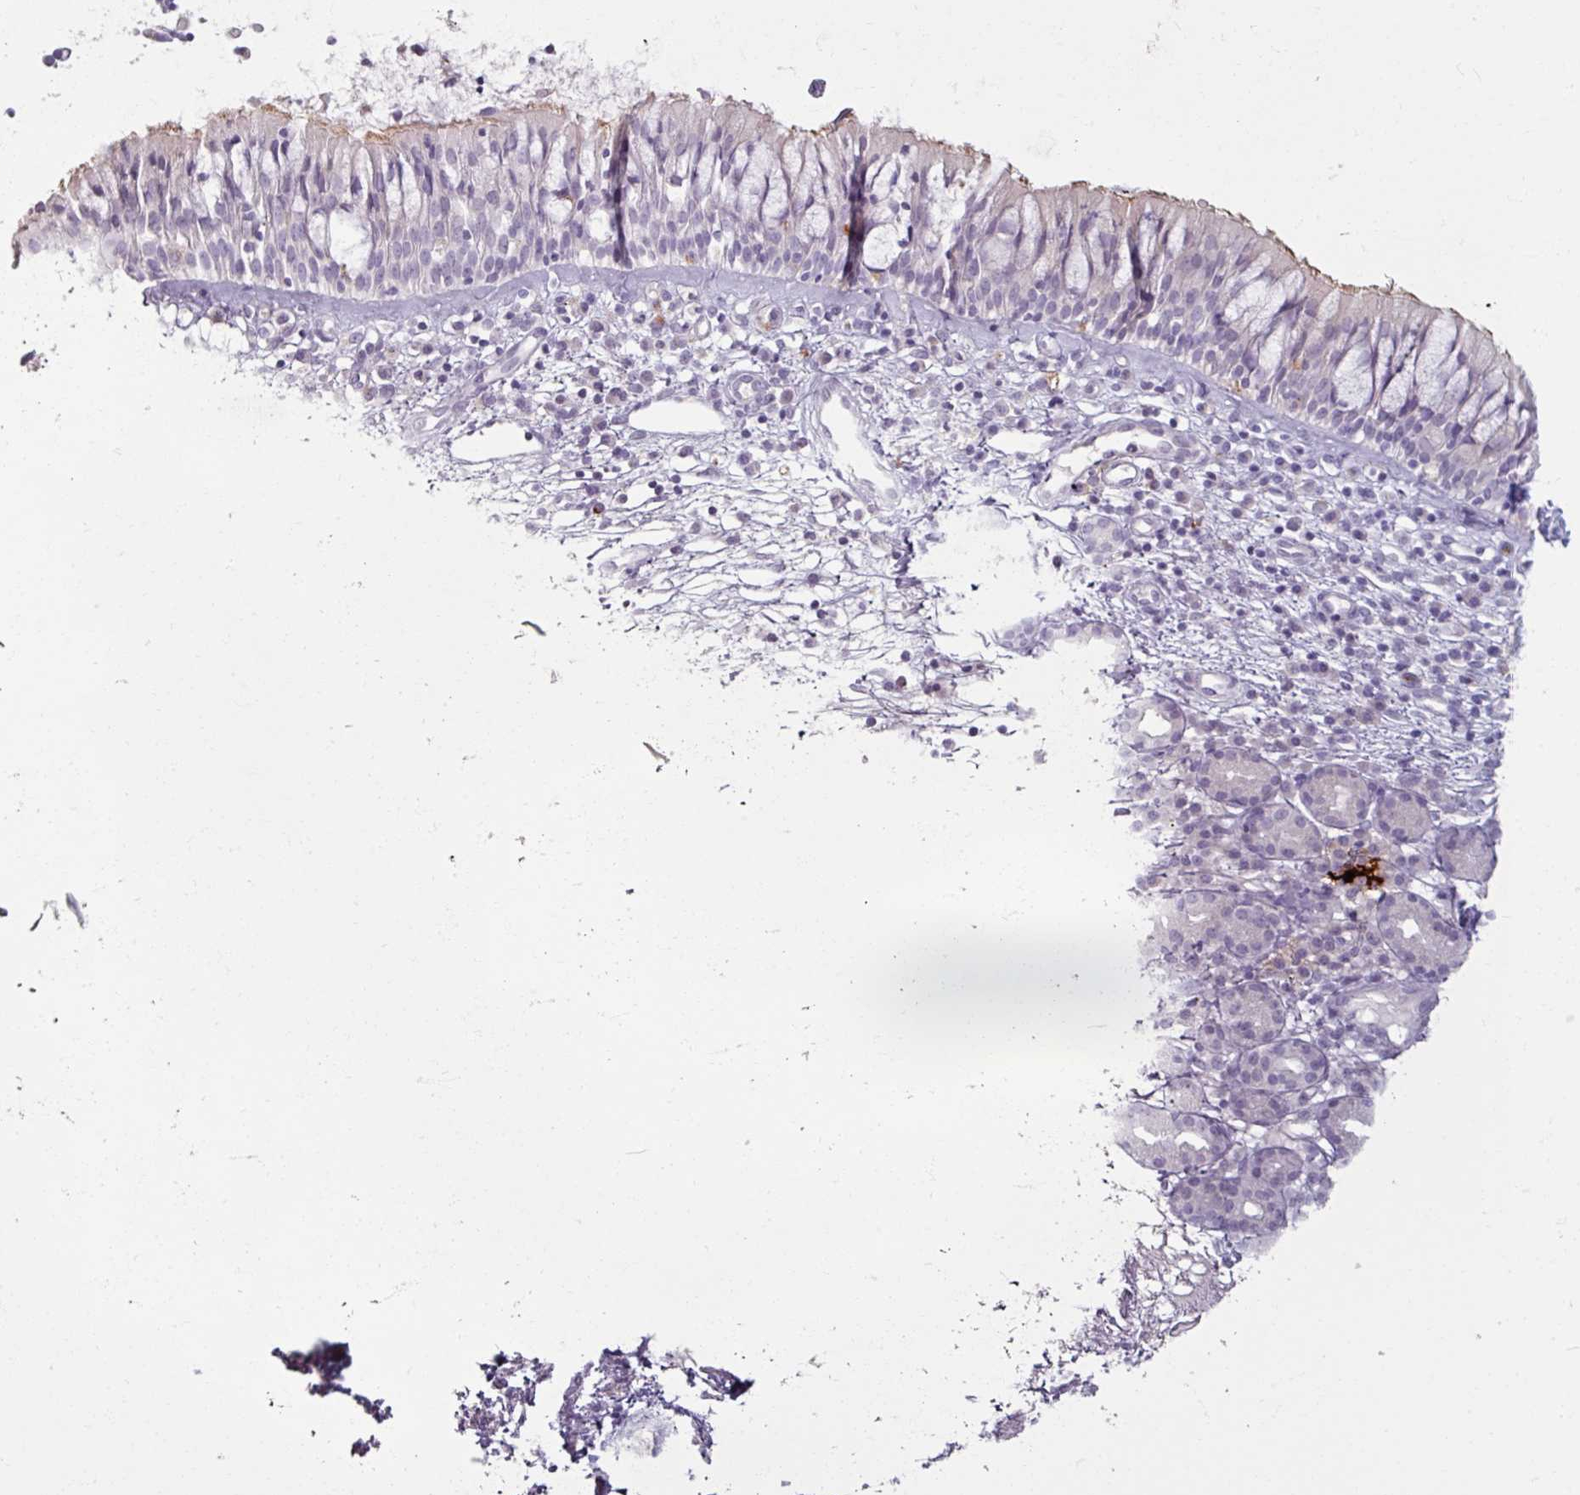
{"staining": {"intensity": "negative", "quantity": "none", "location": "none"}, "tissue": "nasopharynx", "cell_type": "Respiratory epithelial cells", "image_type": "normal", "snomed": [{"axis": "morphology", "description": "Normal tissue, NOS"}, {"axis": "topography", "description": "Nasopharynx"}], "caption": "A high-resolution photomicrograph shows IHC staining of benign nasopharynx, which shows no significant expression in respiratory epithelial cells.", "gene": "SLC27A5", "patient": {"sex": "female", "age": 62}}